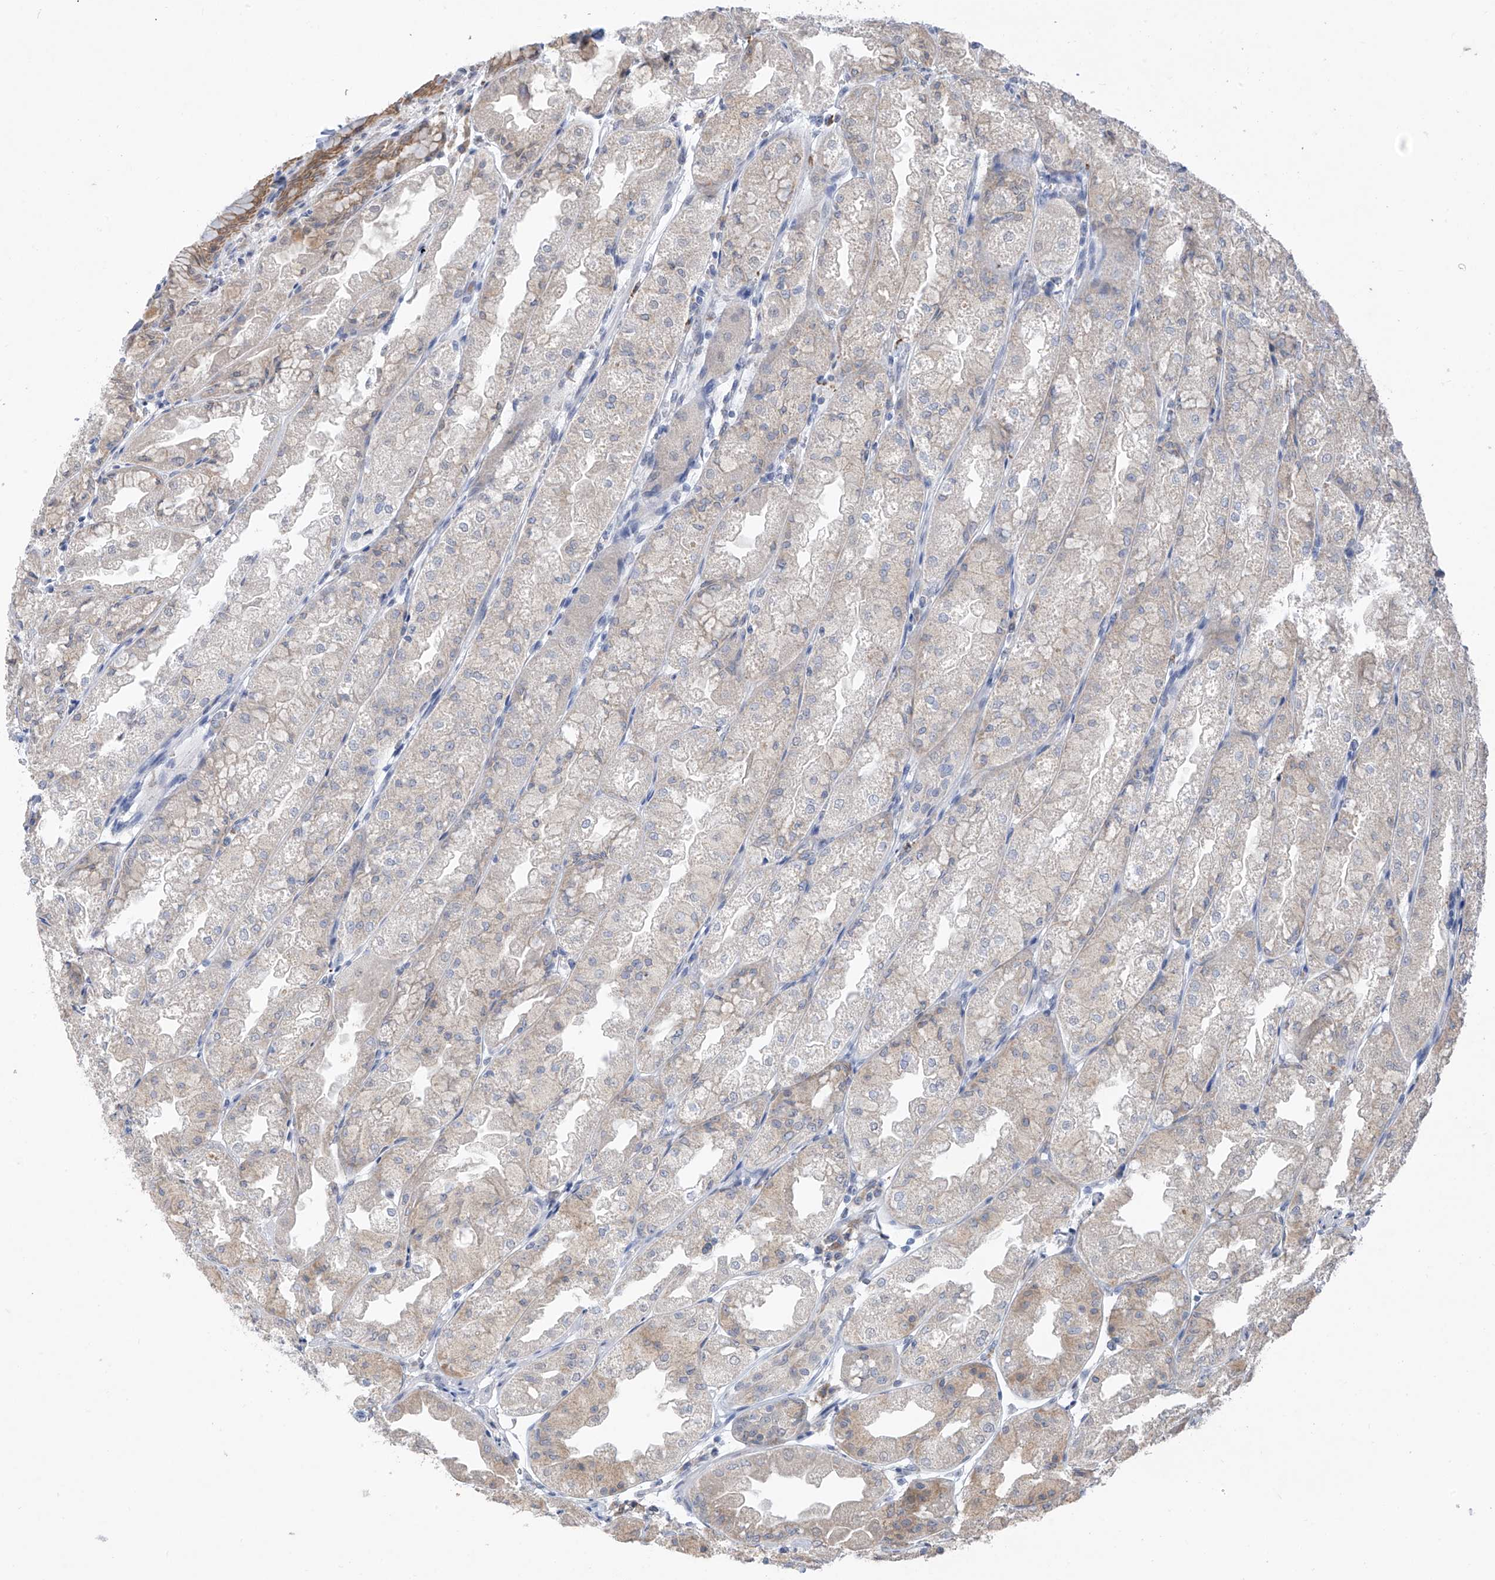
{"staining": {"intensity": "moderate", "quantity": "25%-75%", "location": "cytoplasmic/membranous"}, "tissue": "stomach", "cell_type": "Glandular cells", "image_type": "normal", "snomed": [{"axis": "morphology", "description": "Normal tissue, NOS"}, {"axis": "topography", "description": "Stomach, upper"}], "caption": "DAB immunohistochemical staining of unremarkable human stomach exhibits moderate cytoplasmic/membranous protein positivity in approximately 25%-75% of glandular cells. (IHC, brightfield microscopy, high magnification).", "gene": "CYP4V2", "patient": {"sex": "male", "age": 47}}